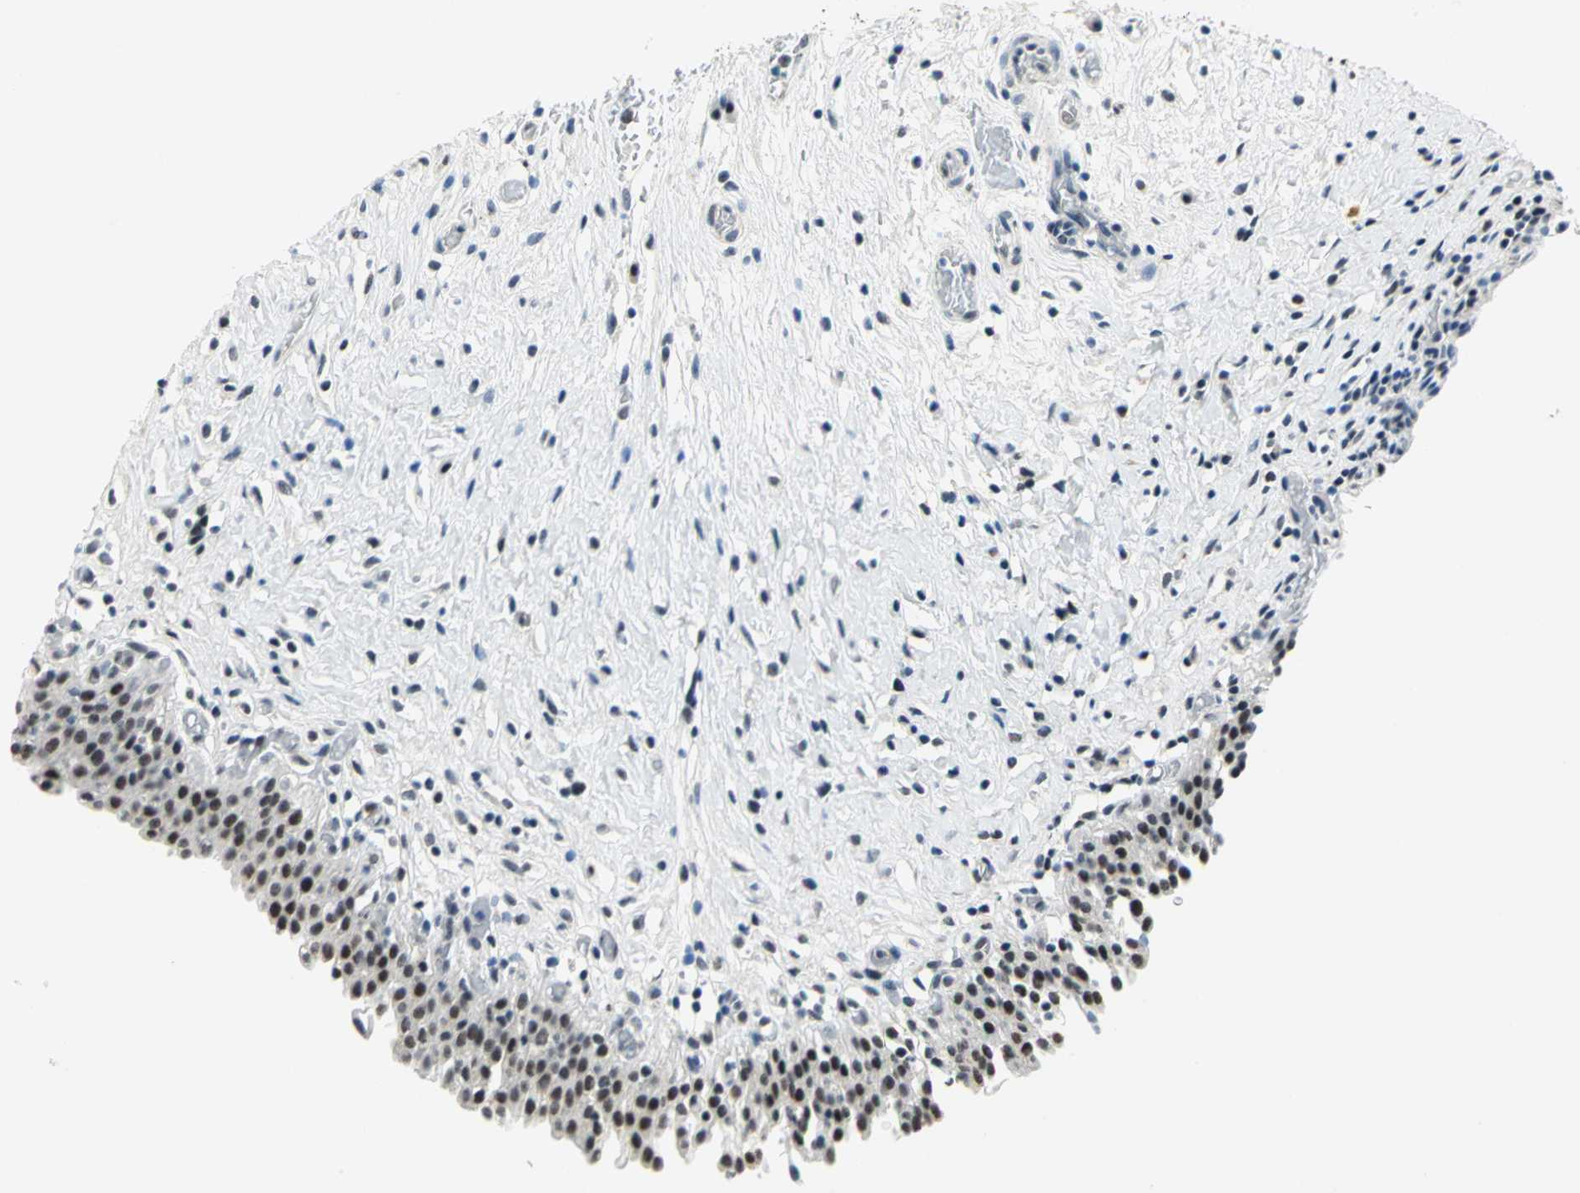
{"staining": {"intensity": "strong", "quantity": ">75%", "location": "nuclear"}, "tissue": "urinary bladder", "cell_type": "Urothelial cells", "image_type": "normal", "snomed": [{"axis": "morphology", "description": "Normal tissue, NOS"}, {"axis": "topography", "description": "Urinary bladder"}], "caption": "High-magnification brightfield microscopy of unremarkable urinary bladder stained with DAB (brown) and counterstained with hematoxylin (blue). urothelial cells exhibit strong nuclear staining is seen in about>75% of cells. The protein is shown in brown color, while the nuclei are stained blue.", "gene": "RAD17", "patient": {"sex": "male", "age": 51}}